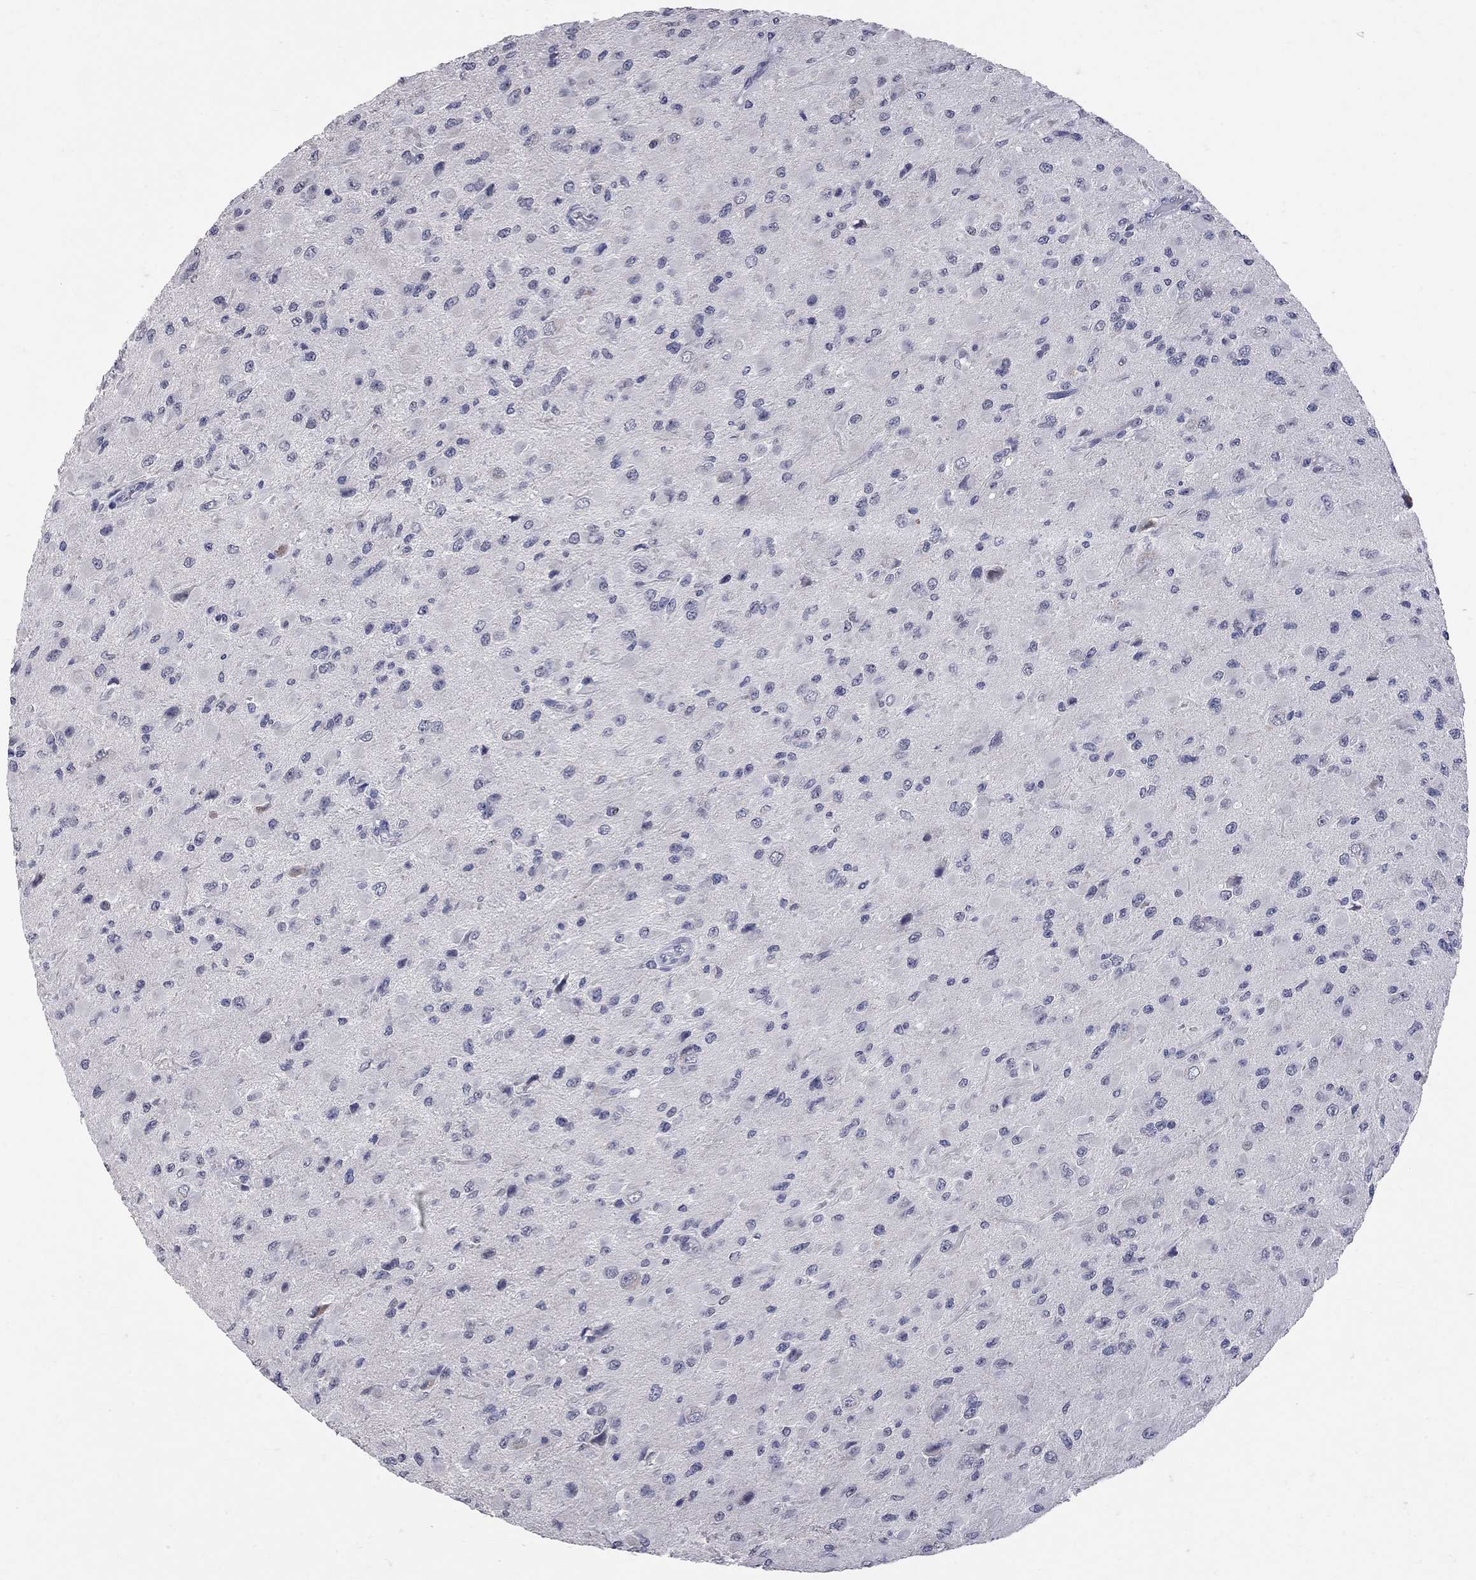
{"staining": {"intensity": "negative", "quantity": "none", "location": "none"}, "tissue": "glioma", "cell_type": "Tumor cells", "image_type": "cancer", "snomed": [{"axis": "morphology", "description": "Glioma, malignant, High grade"}, {"axis": "topography", "description": "Cerebral cortex"}], "caption": "High magnification brightfield microscopy of high-grade glioma (malignant) stained with DAB (brown) and counterstained with hematoxylin (blue): tumor cells show no significant positivity.", "gene": "NOS2", "patient": {"sex": "male", "age": 35}}